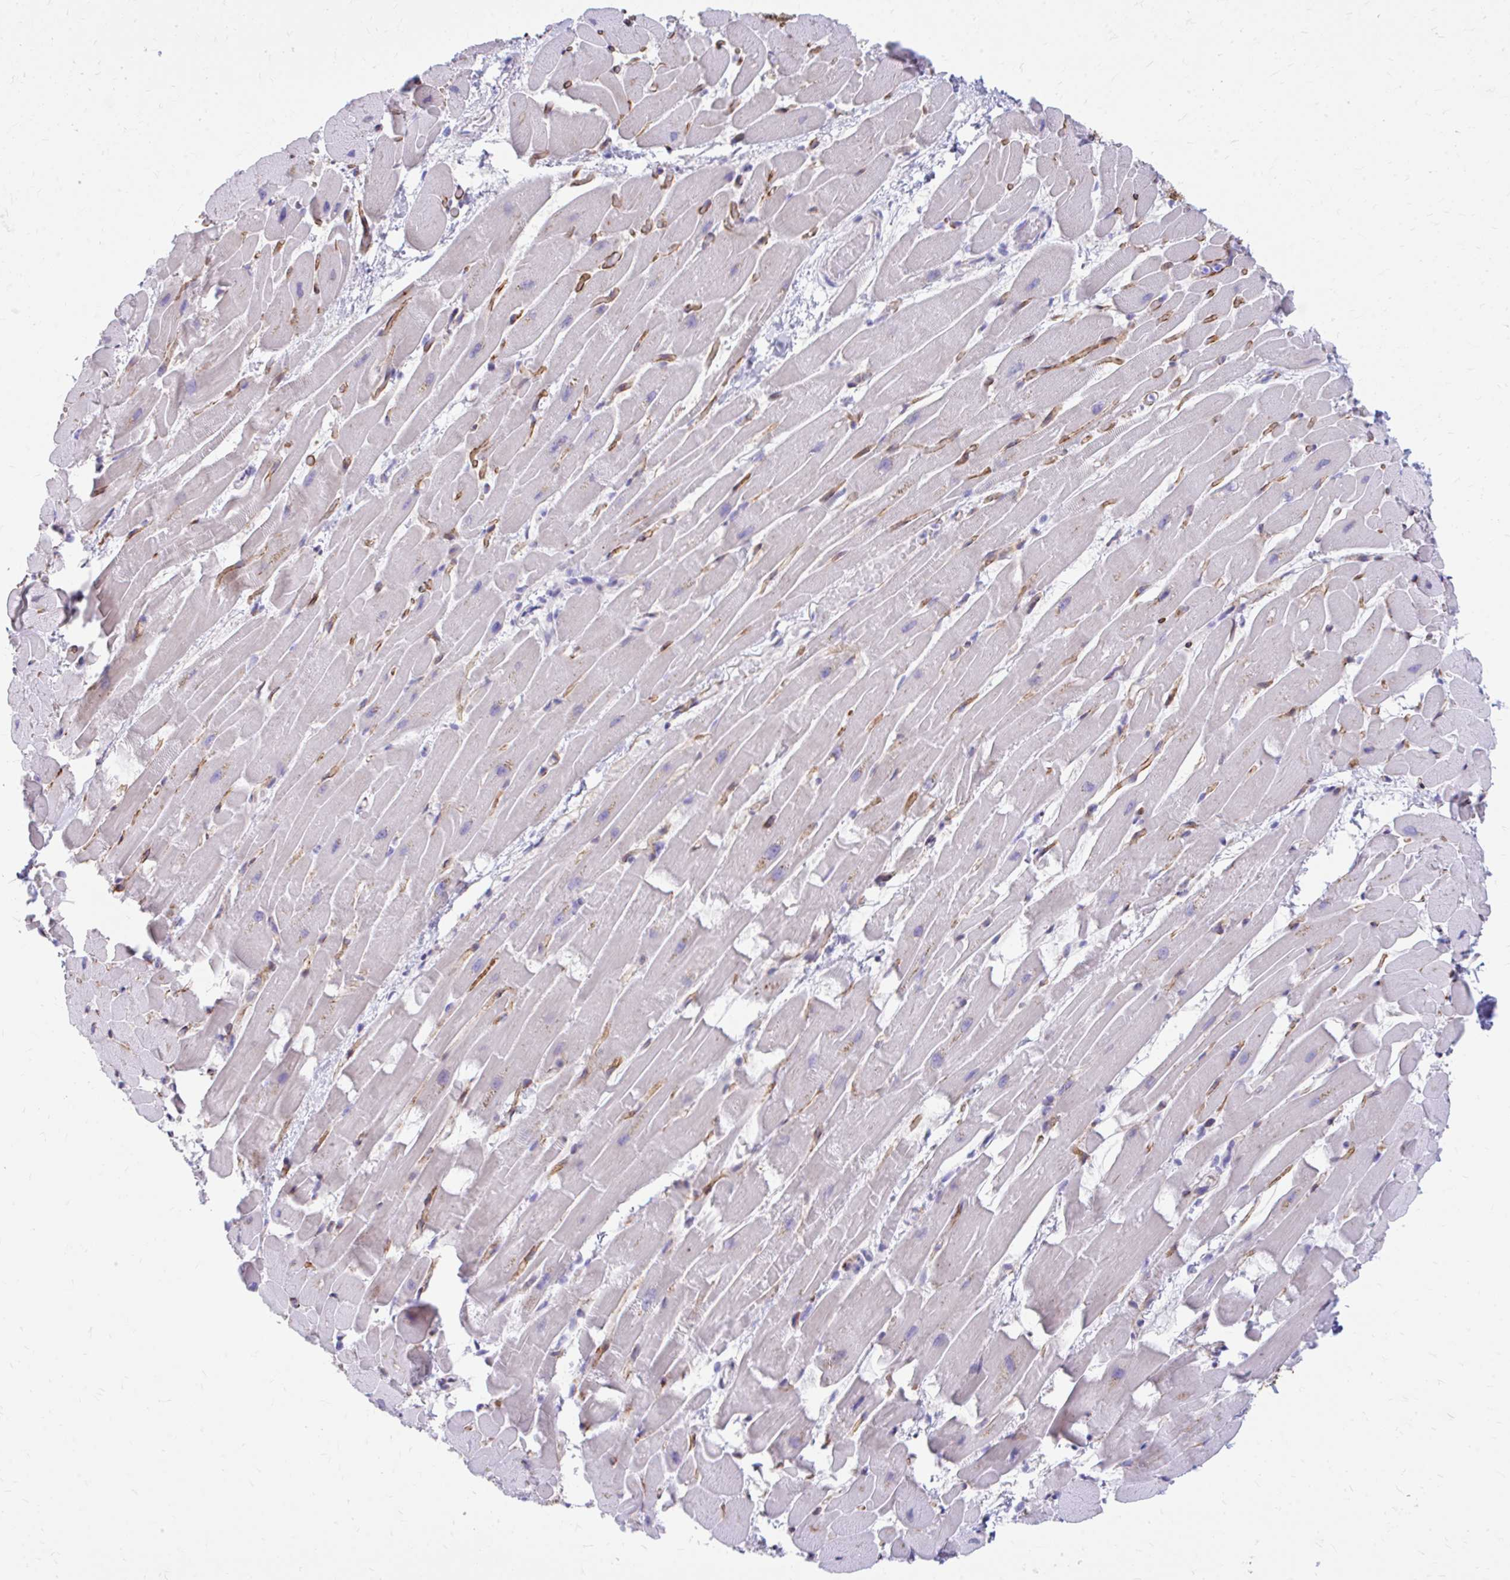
{"staining": {"intensity": "negative", "quantity": "none", "location": "none"}, "tissue": "heart muscle", "cell_type": "Cardiomyocytes", "image_type": "normal", "snomed": [{"axis": "morphology", "description": "Normal tissue, NOS"}, {"axis": "topography", "description": "Heart"}], "caption": "Immunohistochemistry (IHC) of unremarkable heart muscle displays no staining in cardiomyocytes.", "gene": "ENSG00000285953", "patient": {"sex": "male", "age": 37}}